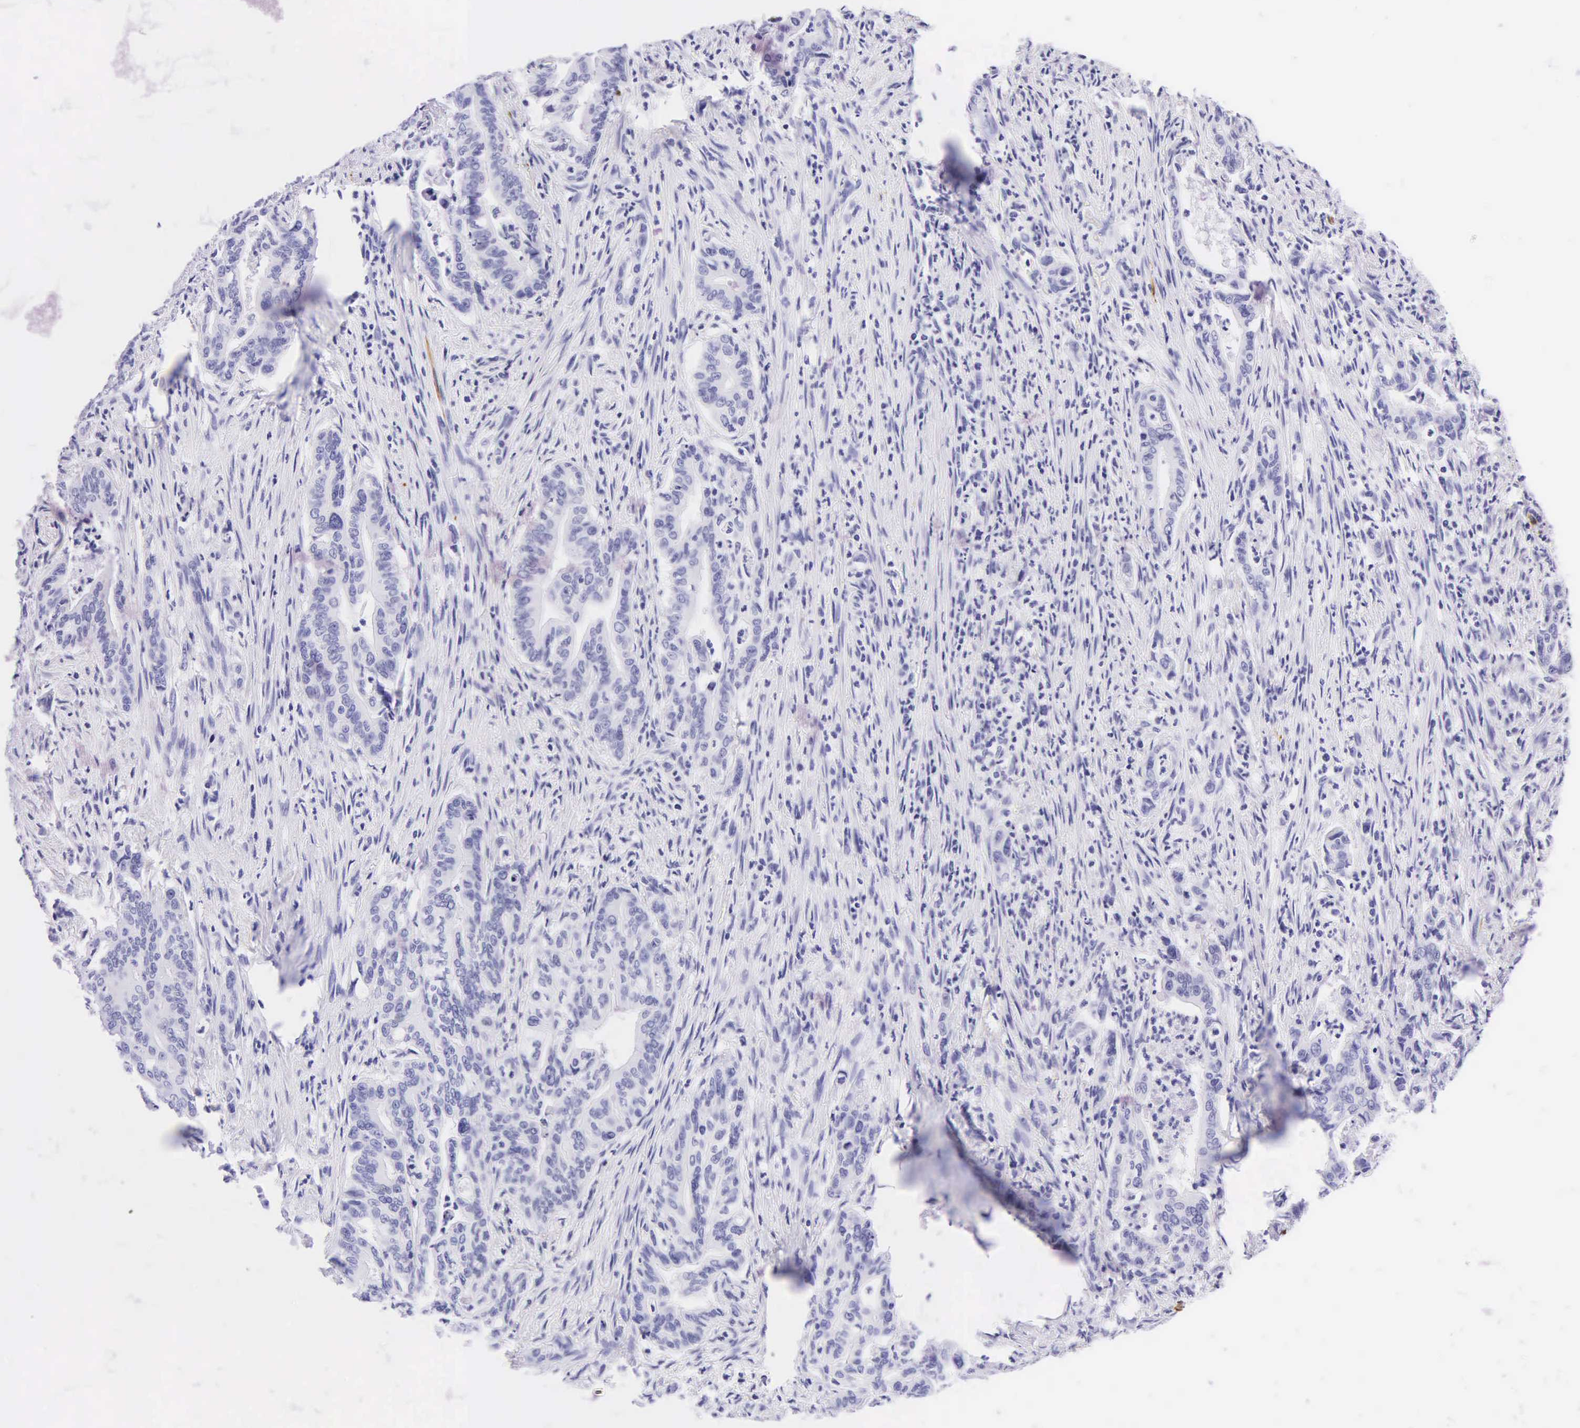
{"staining": {"intensity": "negative", "quantity": "none", "location": "none"}, "tissue": "stomach cancer", "cell_type": "Tumor cells", "image_type": "cancer", "snomed": [{"axis": "morphology", "description": "Adenocarcinoma, NOS"}, {"axis": "topography", "description": "Stomach"}], "caption": "There is no significant staining in tumor cells of stomach cancer. Nuclei are stained in blue.", "gene": "DES", "patient": {"sex": "female", "age": 76}}